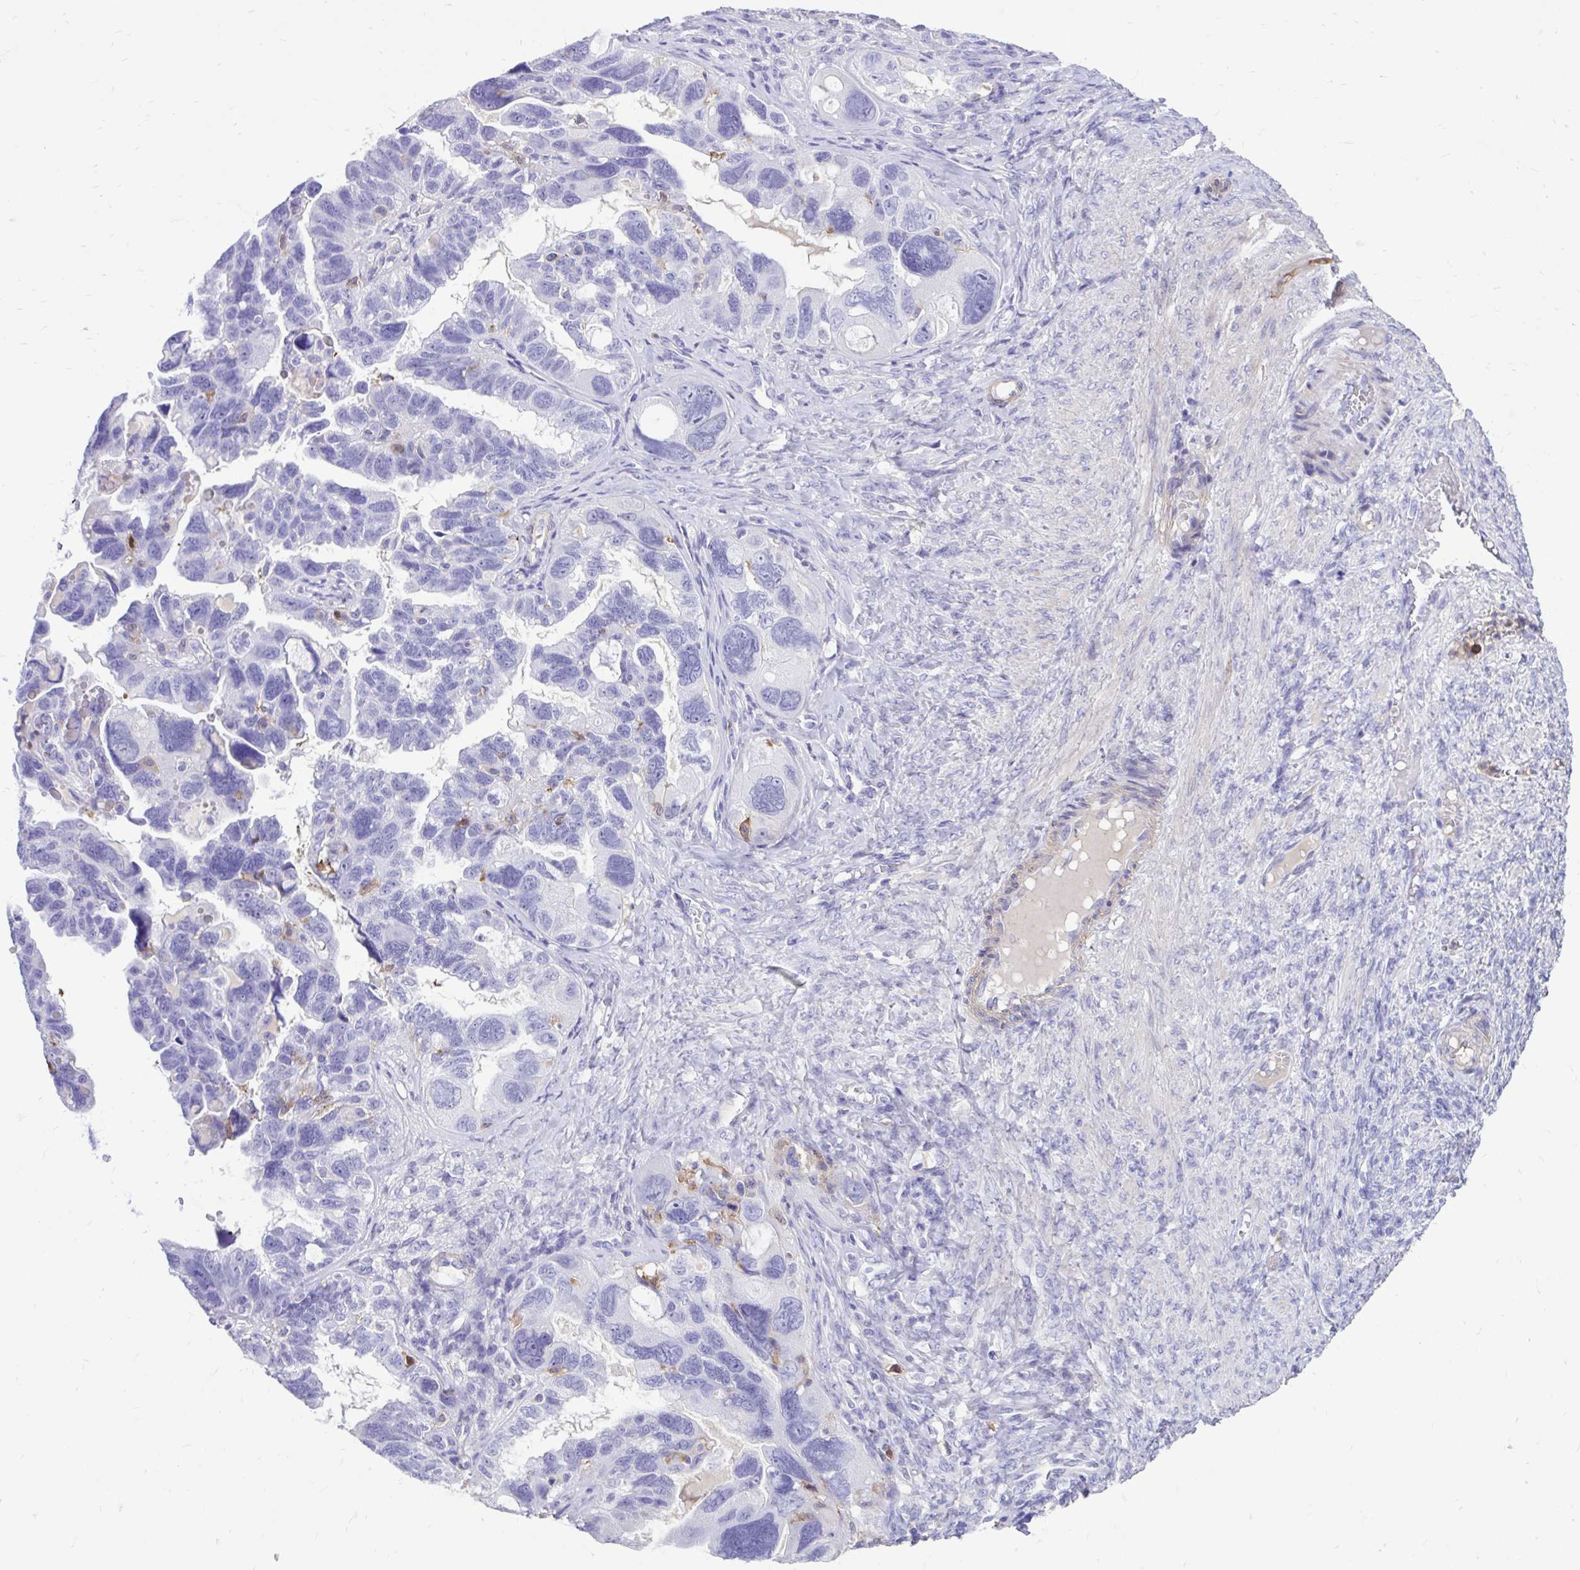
{"staining": {"intensity": "negative", "quantity": "none", "location": "none"}, "tissue": "ovarian cancer", "cell_type": "Tumor cells", "image_type": "cancer", "snomed": [{"axis": "morphology", "description": "Cystadenocarcinoma, serous, NOS"}, {"axis": "topography", "description": "Ovary"}], "caption": "A histopathology image of serous cystadenocarcinoma (ovarian) stained for a protein reveals no brown staining in tumor cells. The staining was performed using DAB (3,3'-diaminobenzidine) to visualize the protein expression in brown, while the nuclei were stained in blue with hematoxylin (Magnification: 20x).", "gene": "TLR7", "patient": {"sex": "female", "age": 60}}